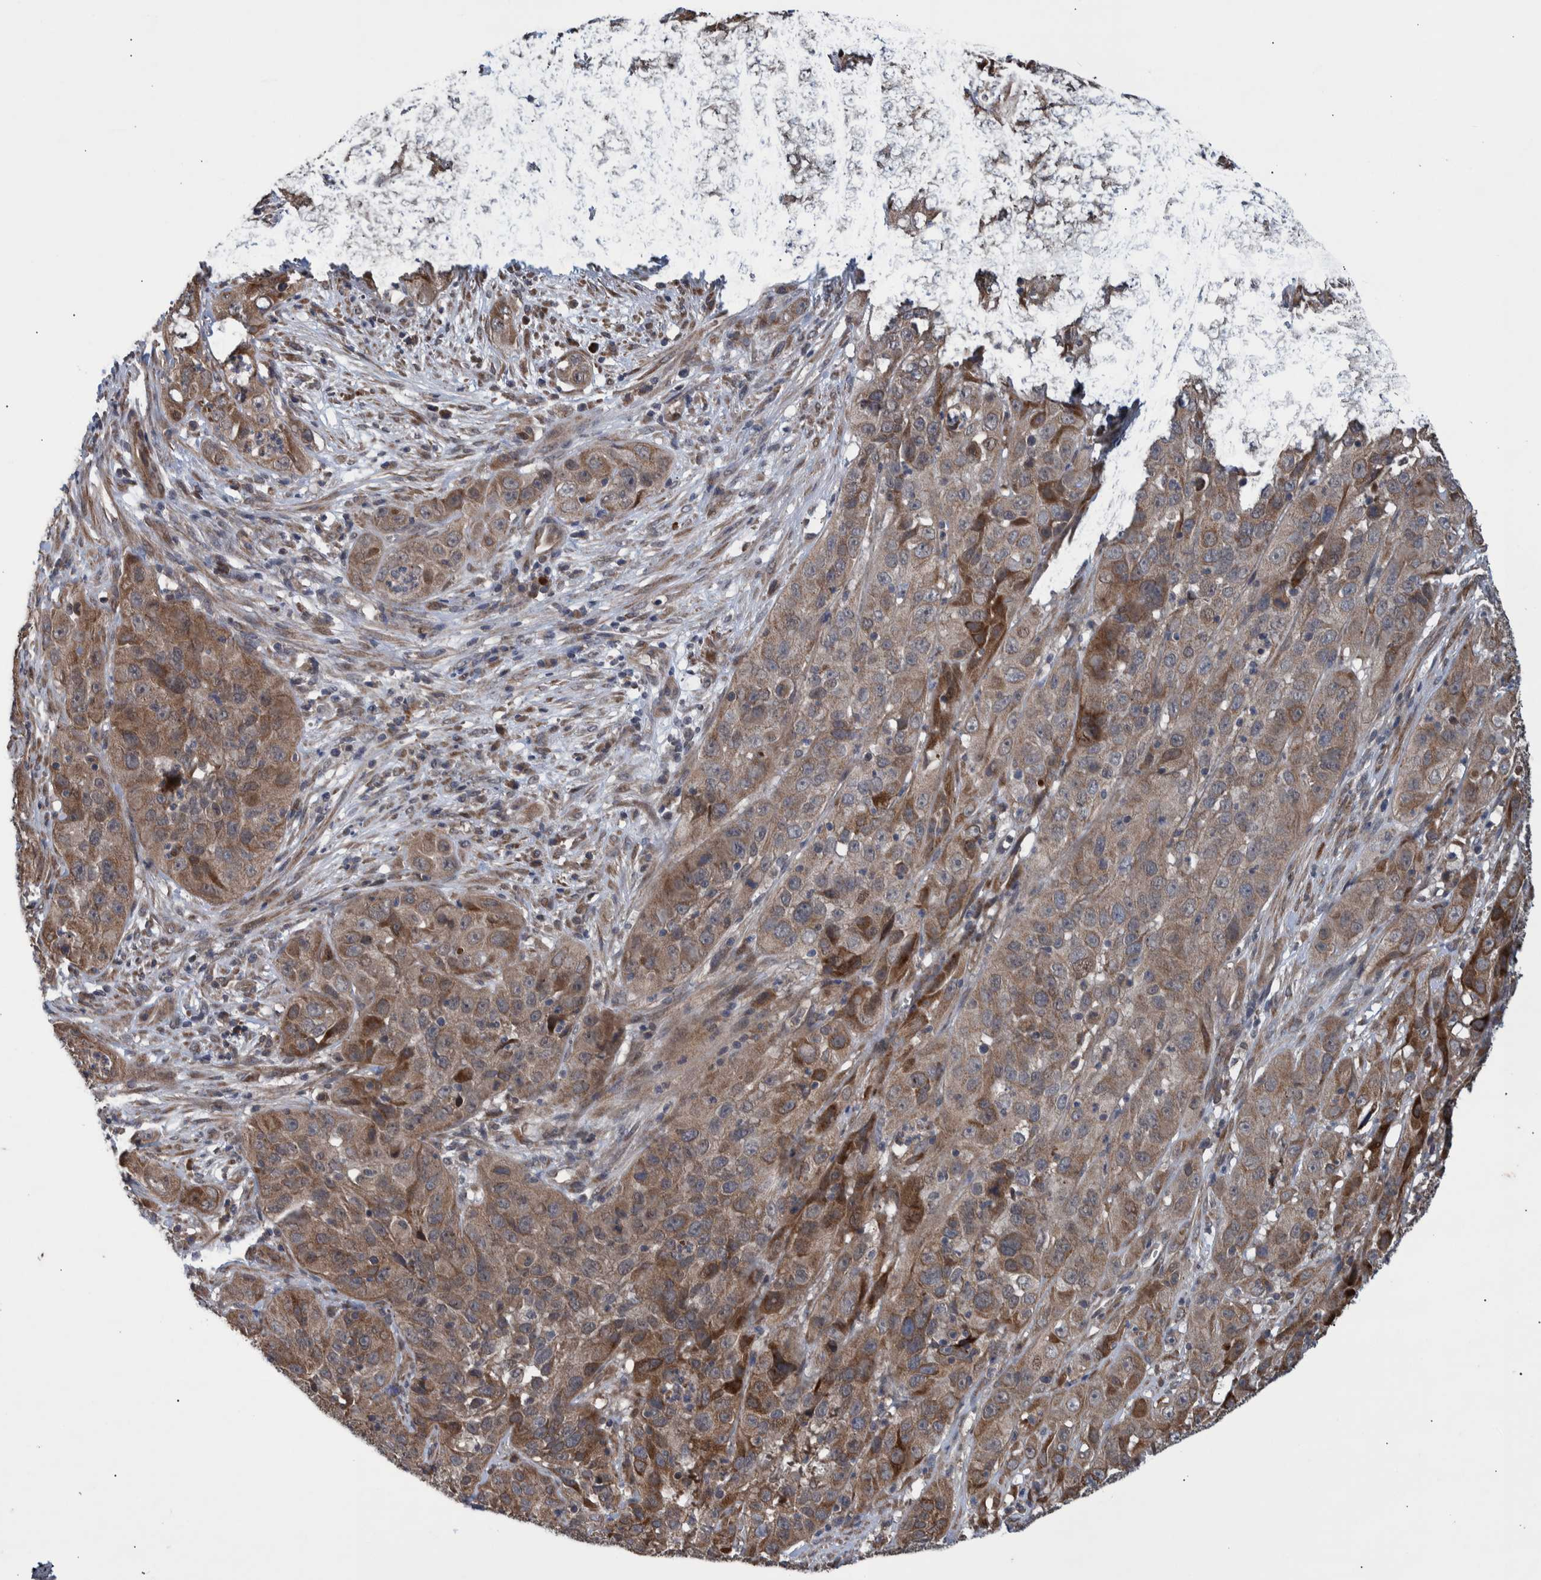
{"staining": {"intensity": "moderate", "quantity": ">75%", "location": "cytoplasmic/membranous"}, "tissue": "cervical cancer", "cell_type": "Tumor cells", "image_type": "cancer", "snomed": [{"axis": "morphology", "description": "Squamous cell carcinoma, NOS"}, {"axis": "topography", "description": "Cervix"}], "caption": "This image exhibits IHC staining of squamous cell carcinoma (cervical), with medium moderate cytoplasmic/membranous positivity in about >75% of tumor cells.", "gene": "B3GNTL1", "patient": {"sex": "female", "age": 32}}